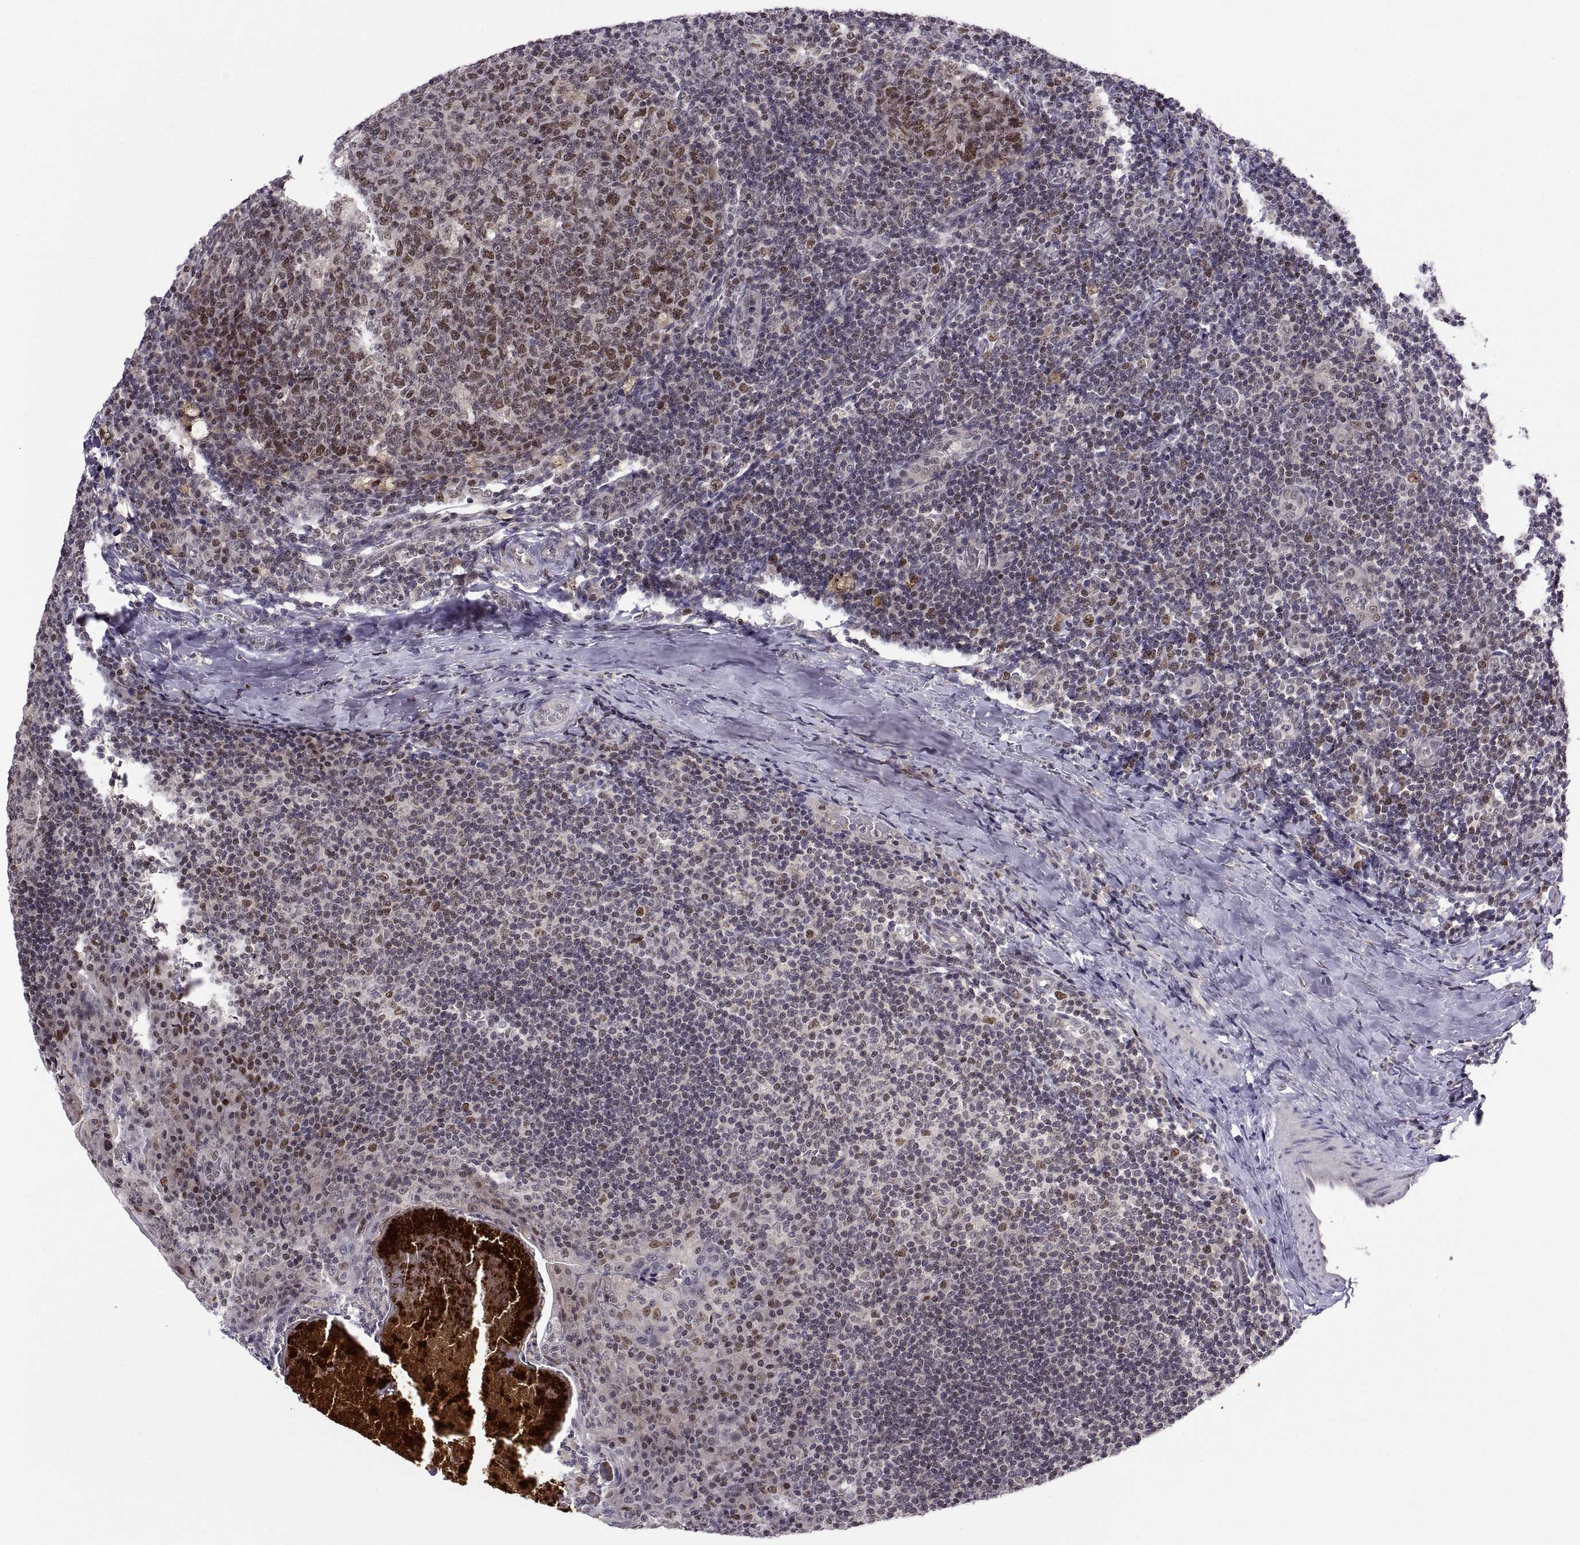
{"staining": {"intensity": "moderate", "quantity": "<25%", "location": "nuclear"}, "tissue": "tonsil", "cell_type": "Germinal center cells", "image_type": "normal", "snomed": [{"axis": "morphology", "description": "Normal tissue, NOS"}, {"axis": "topography", "description": "Tonsil"}], "caption": "Immunohistochemistry staining of unremarkable tonsil, which reveals low levels of moderate nuclear positivity in about <25% of germinal center cells indicating moderate nuclear protein positivity. The staining was performed using DAB (3,3'-diaminobenzidine) (brown) for protein detection and nuclei were counterstained in hematoxylin (blue).", "gene": "CHFR", "patient": {"sex": "male", "age": 17}}